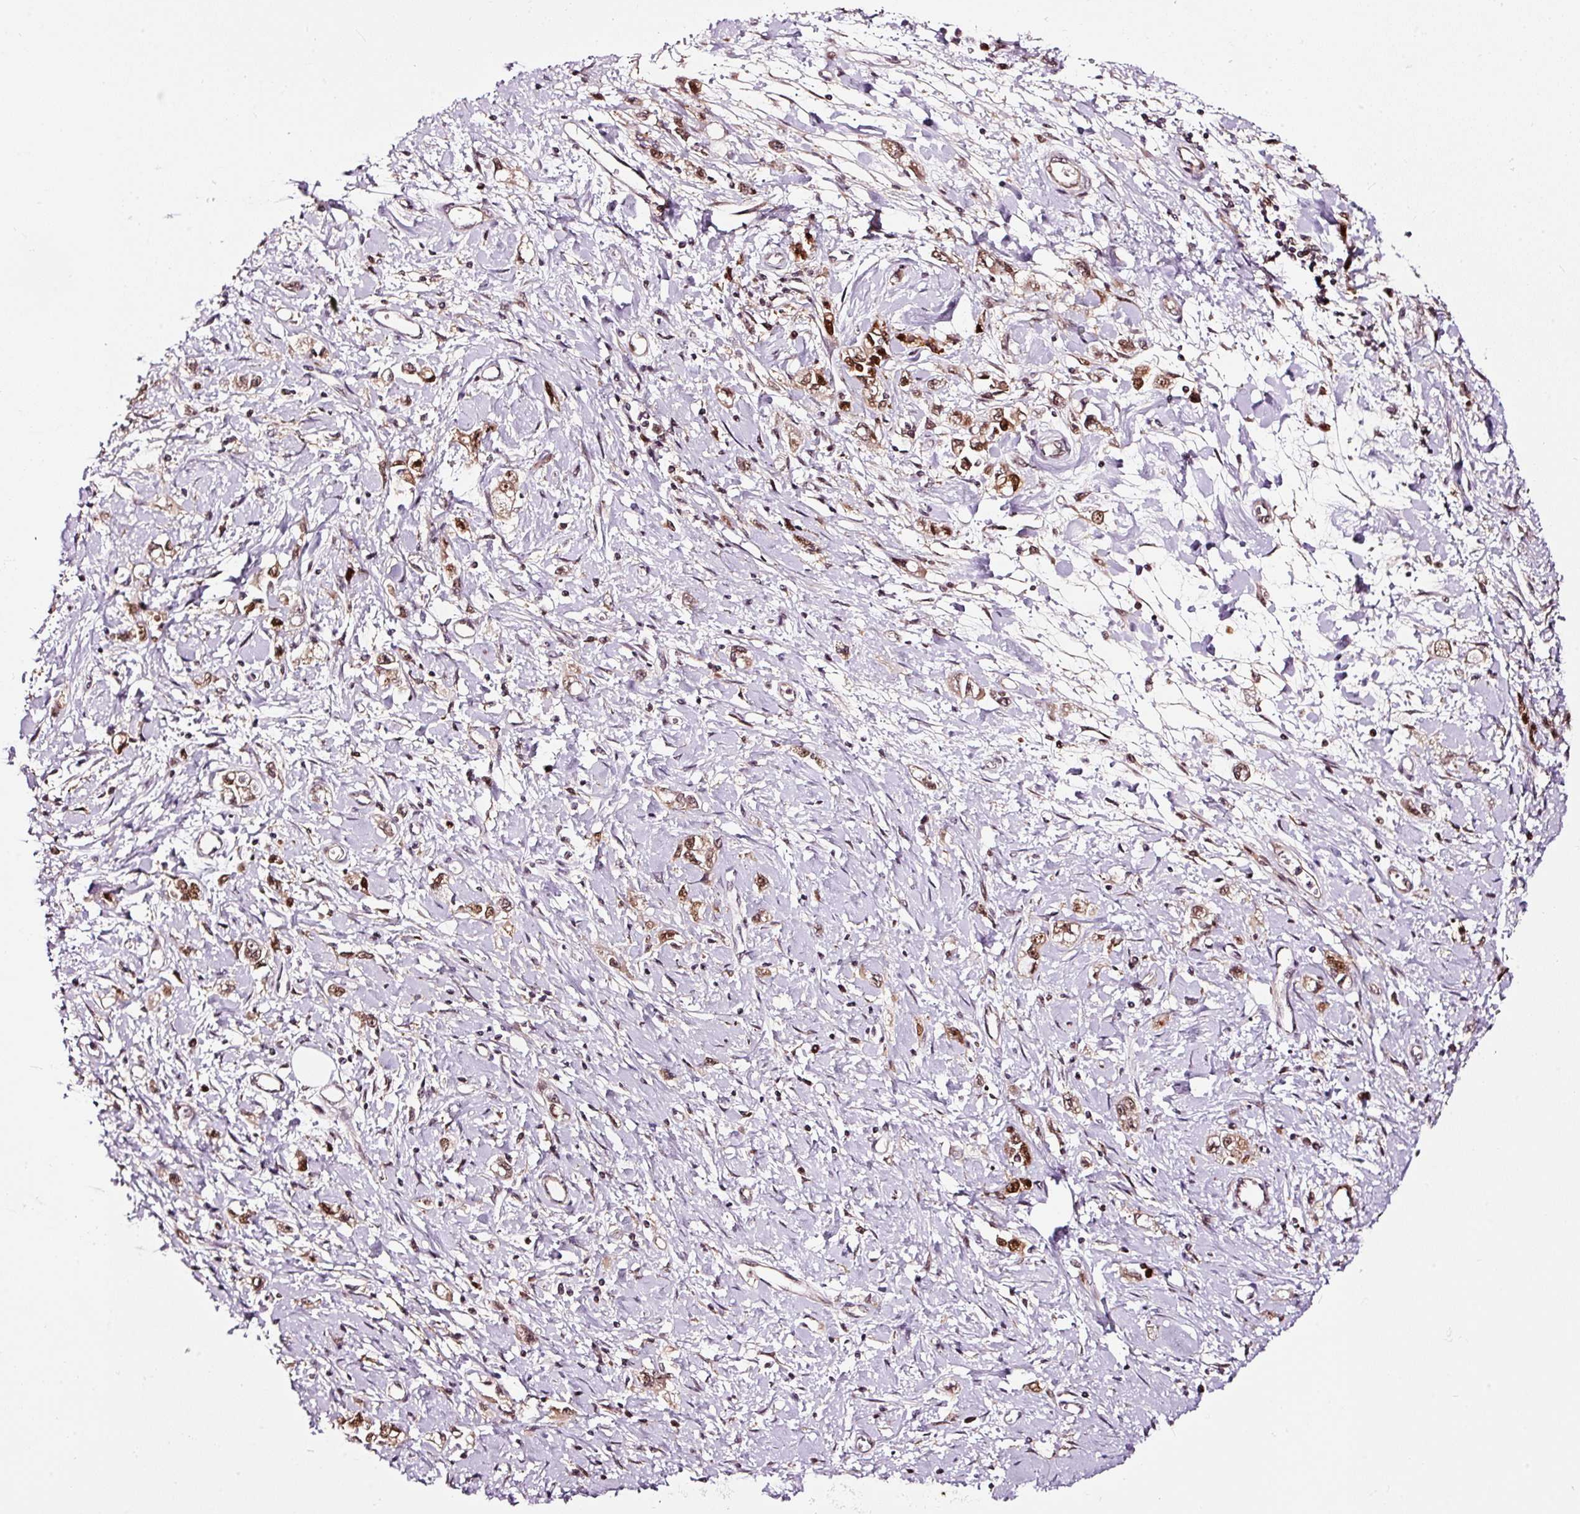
{"staining": {"intensity": "moderate", "quantity": ">75%", "location": "nuclear"}, "tissue": "stomach cancer", "cell_type": "Tumor cells", "image_type": "cancer", "snomed": [{"axis": "morphology", "description": "Adenocarcinoma, NOS"}, {"axis": "topography", "description": "Stomach"}], "caption": "IHC (DAB (3,3'-diaminobenzidine)) staining of human stomach adenocarcinoma reveals moderate nuclear protein positivity in about >75% of tumor cells.", "gene": "RFC4", "patient": {"sex": "female", "age": 76}}